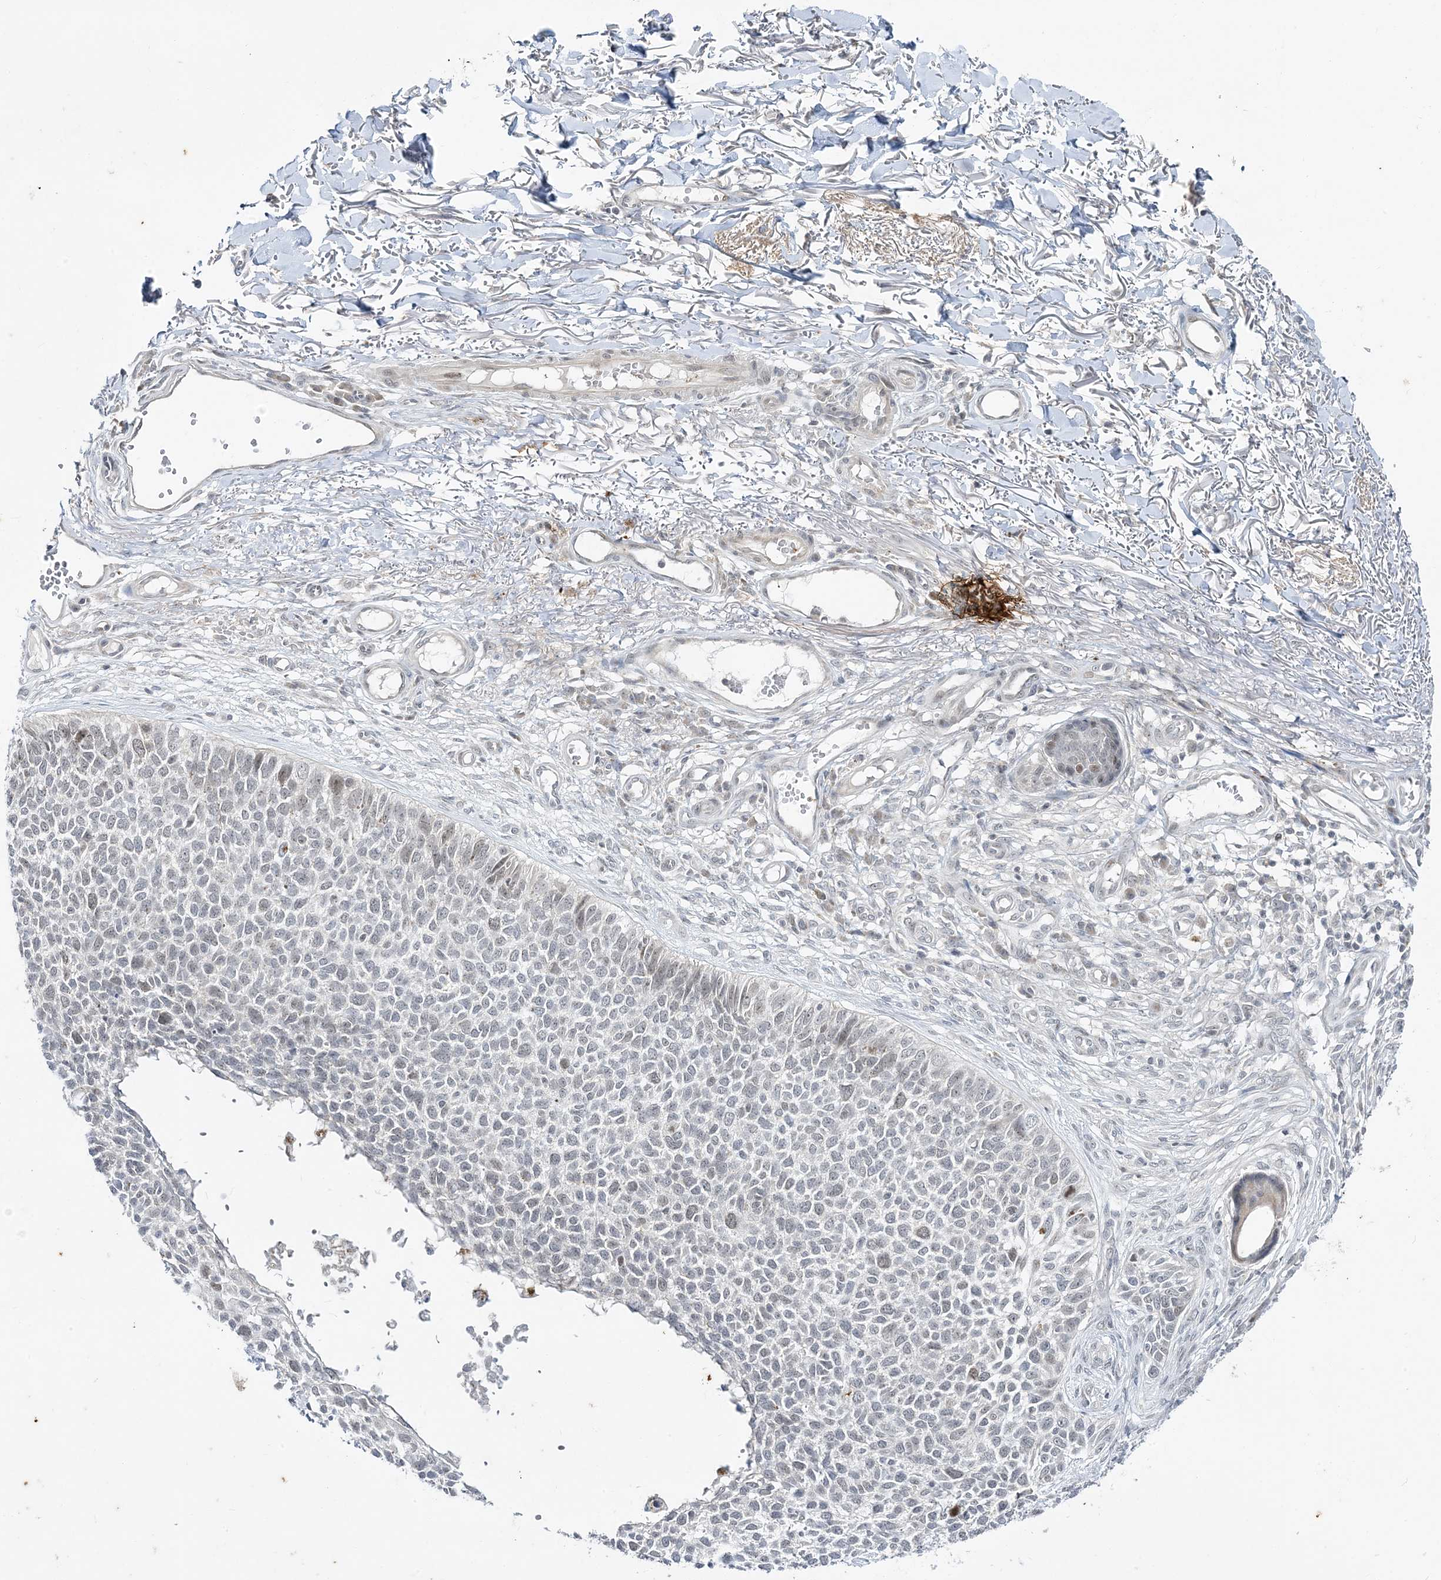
{"staining": {"intensity": "negative", "quantity": "none", "location": "none"}, "tissue": "skin cancer", "cell_type": "Tumor cells", "image_type": "cancer", "snomed": [{"axis": "morphology", "description": "Basal cell carcinoma"}, {"axis": "topography", "description": "Skin"}], "caption": "Basal cell carcinoma (skin) stained for a protein using IHC exhibits no positivity tumor cells.", "gene": "LEXM", "patient": {"sex": "female", "age": 84}}